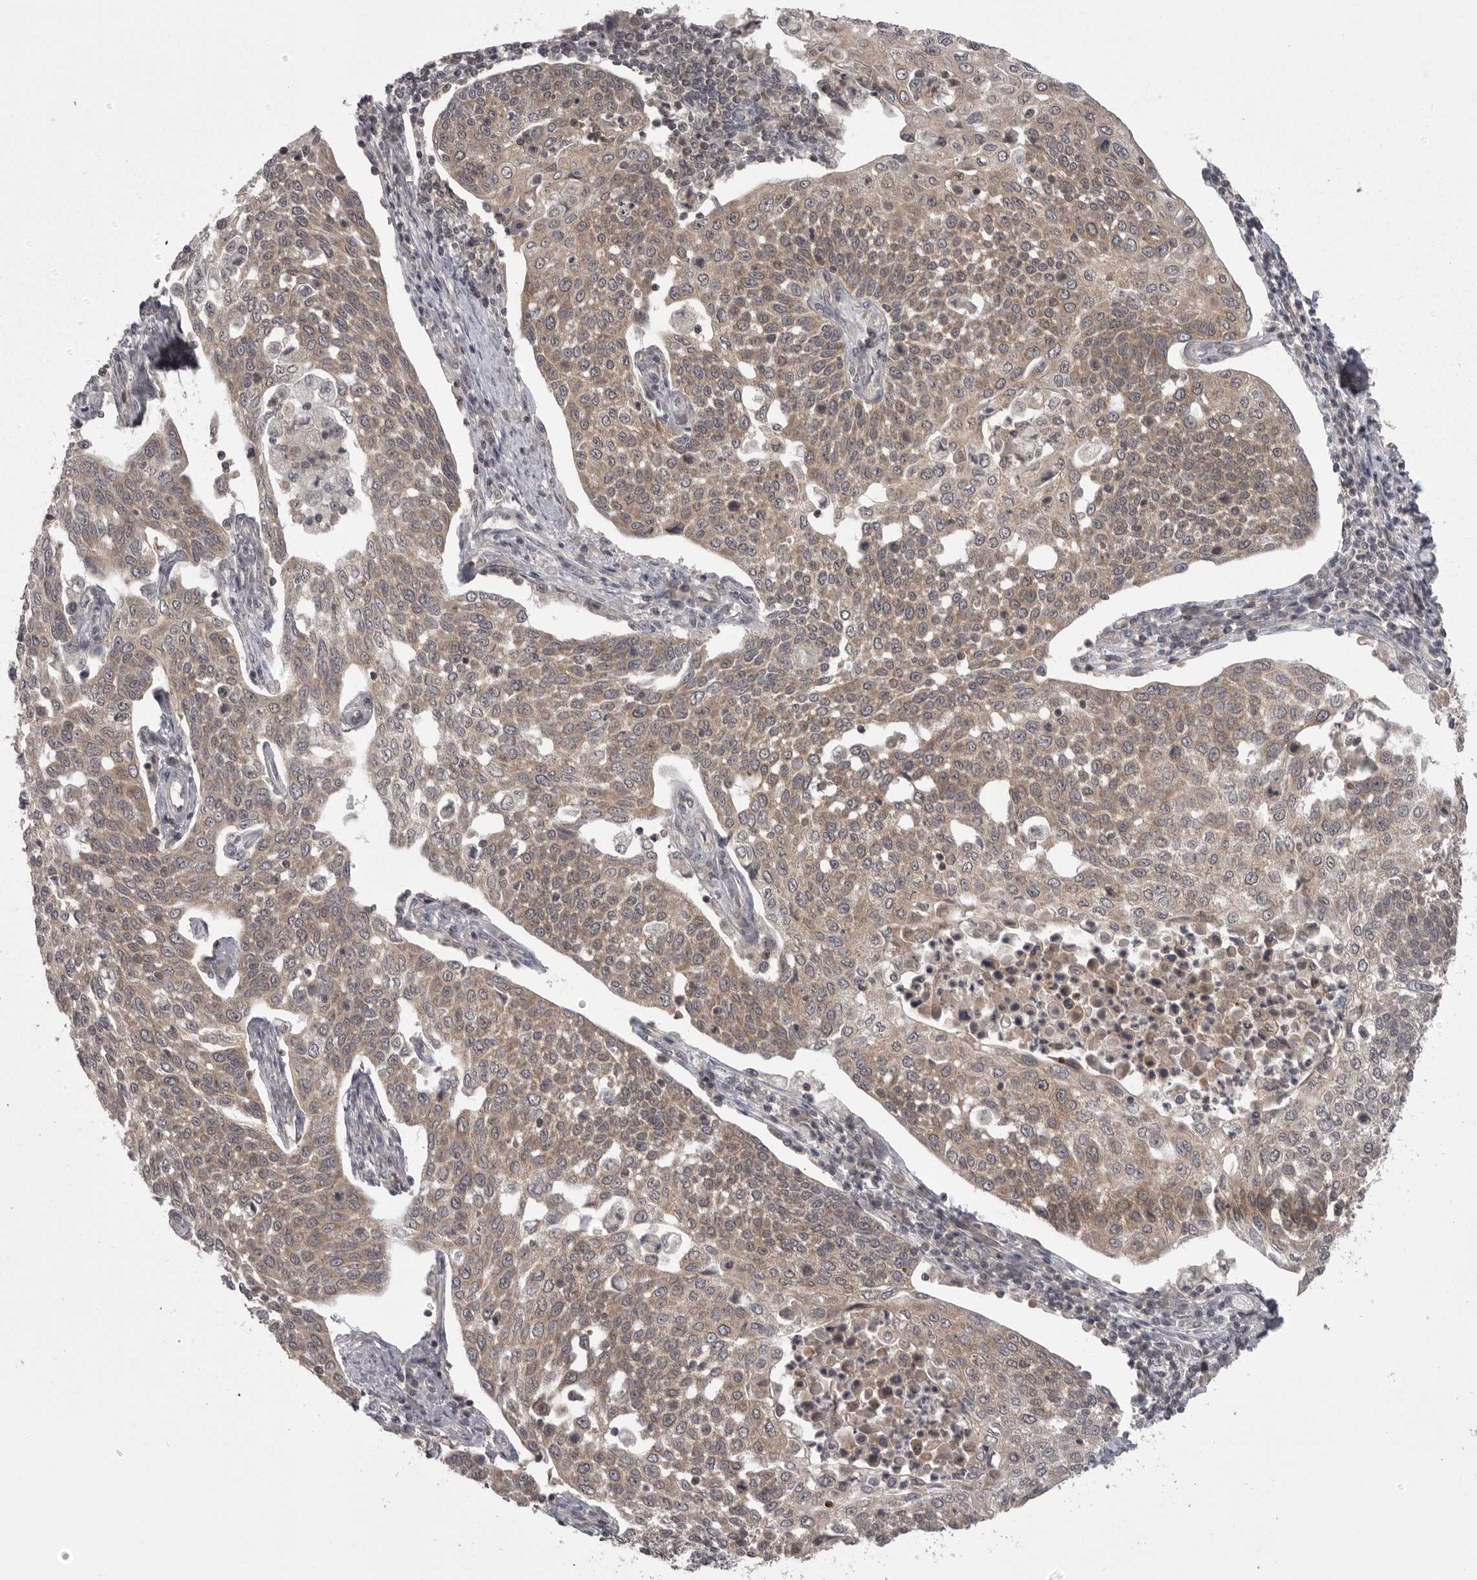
{"staining": {"intensity": "weak", "quantity": ">75%", "location": "cytoplasmic/membranous"}, "tissue": "cervical cancer", "cell_type": "Tumor cells", "image_type": "cancer", "snomed": [{"axis": "morphology", "description": "Squamous cell carcinoma, NOS"}, {"axis": "topography", "description": "Cervix"}], "caption": "An IHC image of neoplastic tissue is shown. Protein staining in brown labels weak cytoplasmic/membranous positivity in cervical squamous cell carcinoma within tumor cells.", "gene": "STK24", "patient": {"sex": "female", "age": 34}}